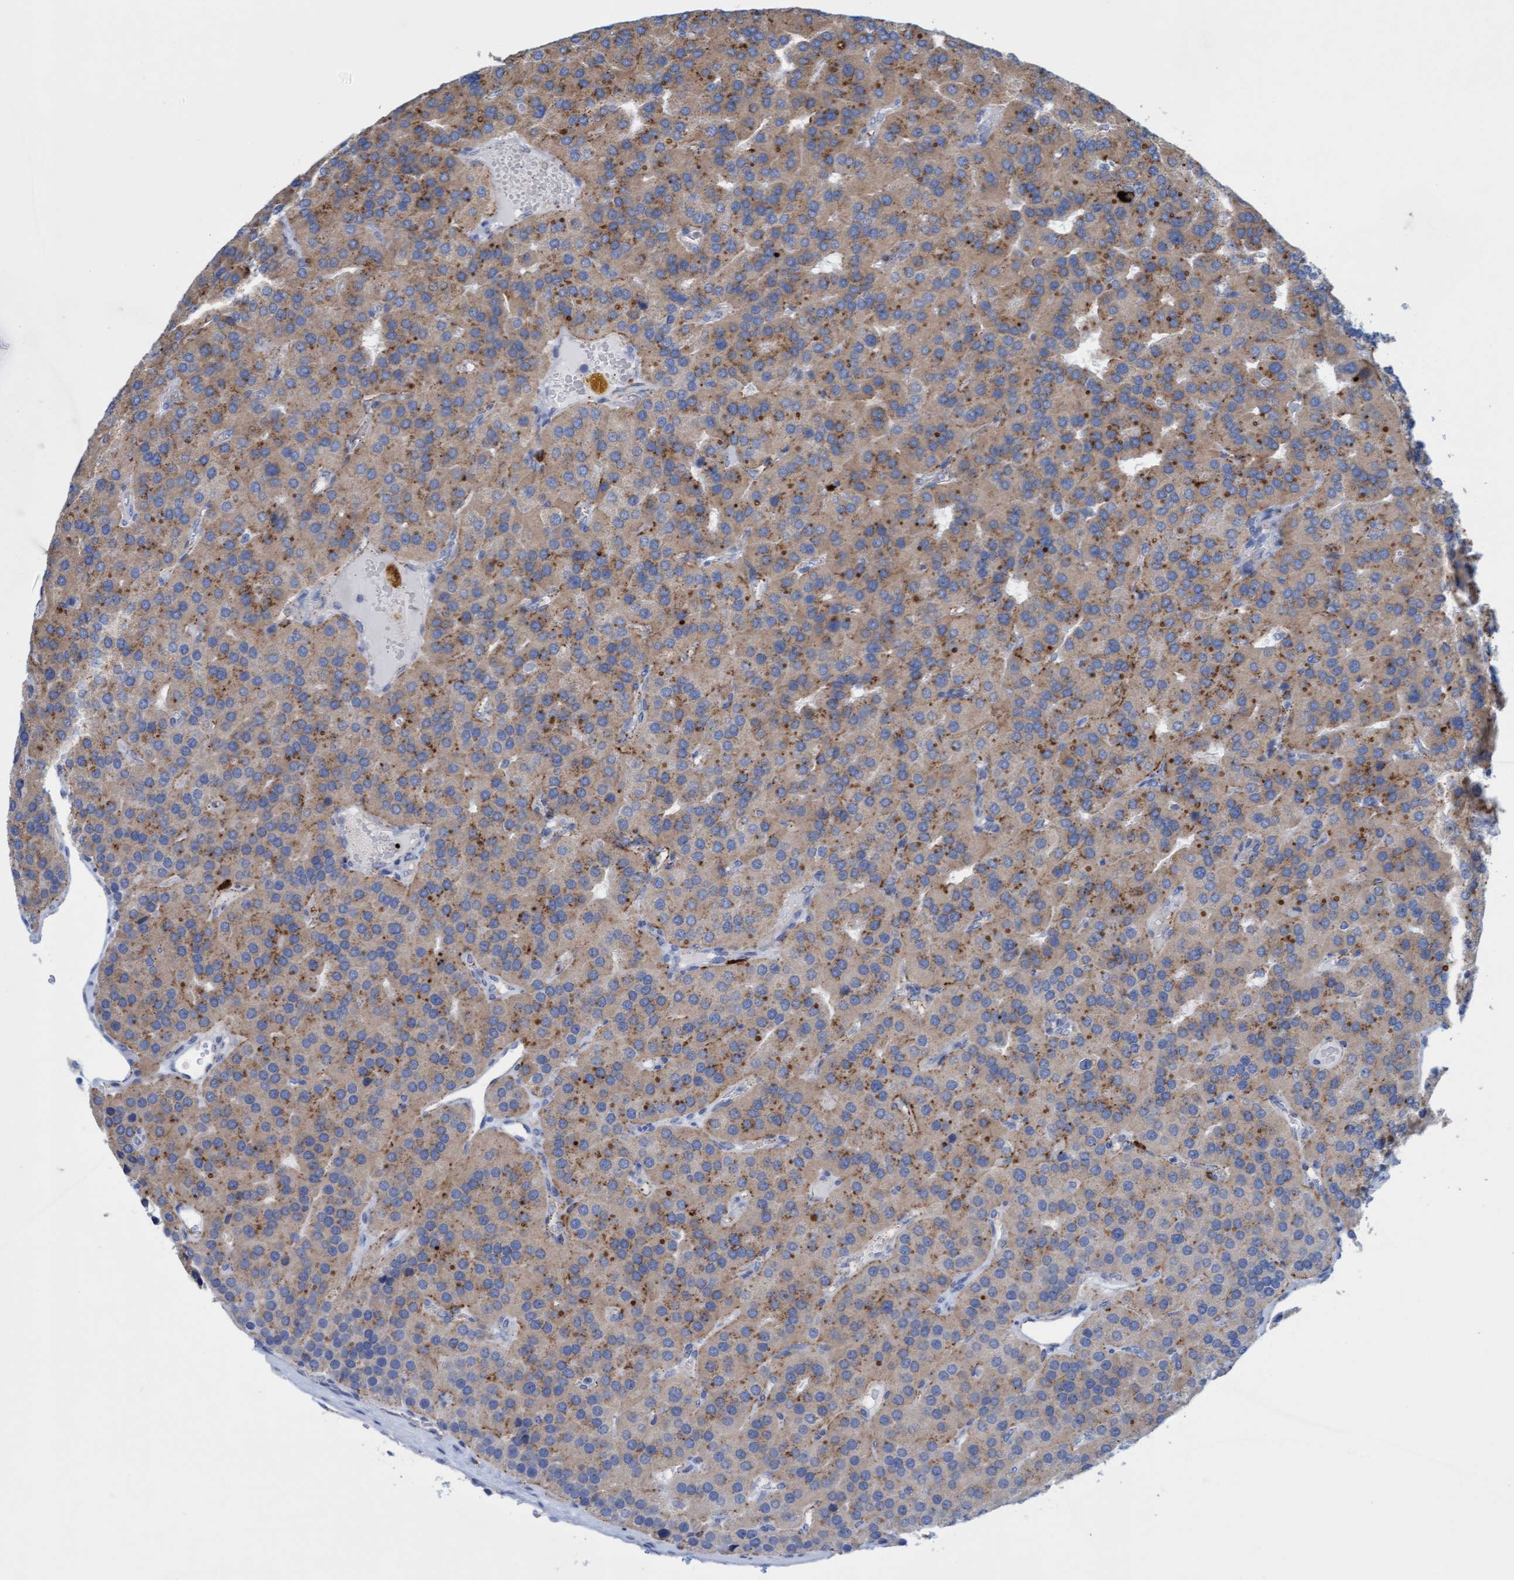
{"staining": {"intensity": "moderate", "quantity": ">75%", "location": "cytoplasmic/membranous"}, "tissue": "parathyroid gland", "cell_type": "Glandular cells", "image_type": "normal", "snomed": [{"axis": "morphology", "description": "Normal tissue, NOS"}, {"axis": "morphology", "description": "Adenoma, NOS"}, {"axis": "topography", "description": "Parathyroid gland"}], "caption": "Immunohistochemistry (IHC) micrograph of unremarkable parathyroid gland stained for a protein (brown), which demonstrates medium levels of moderate cytoplasmic/membranous staining in about >75% of glandular cells.", "gene": "SGSH", "patient": {"sex": "female", "age": 86}}